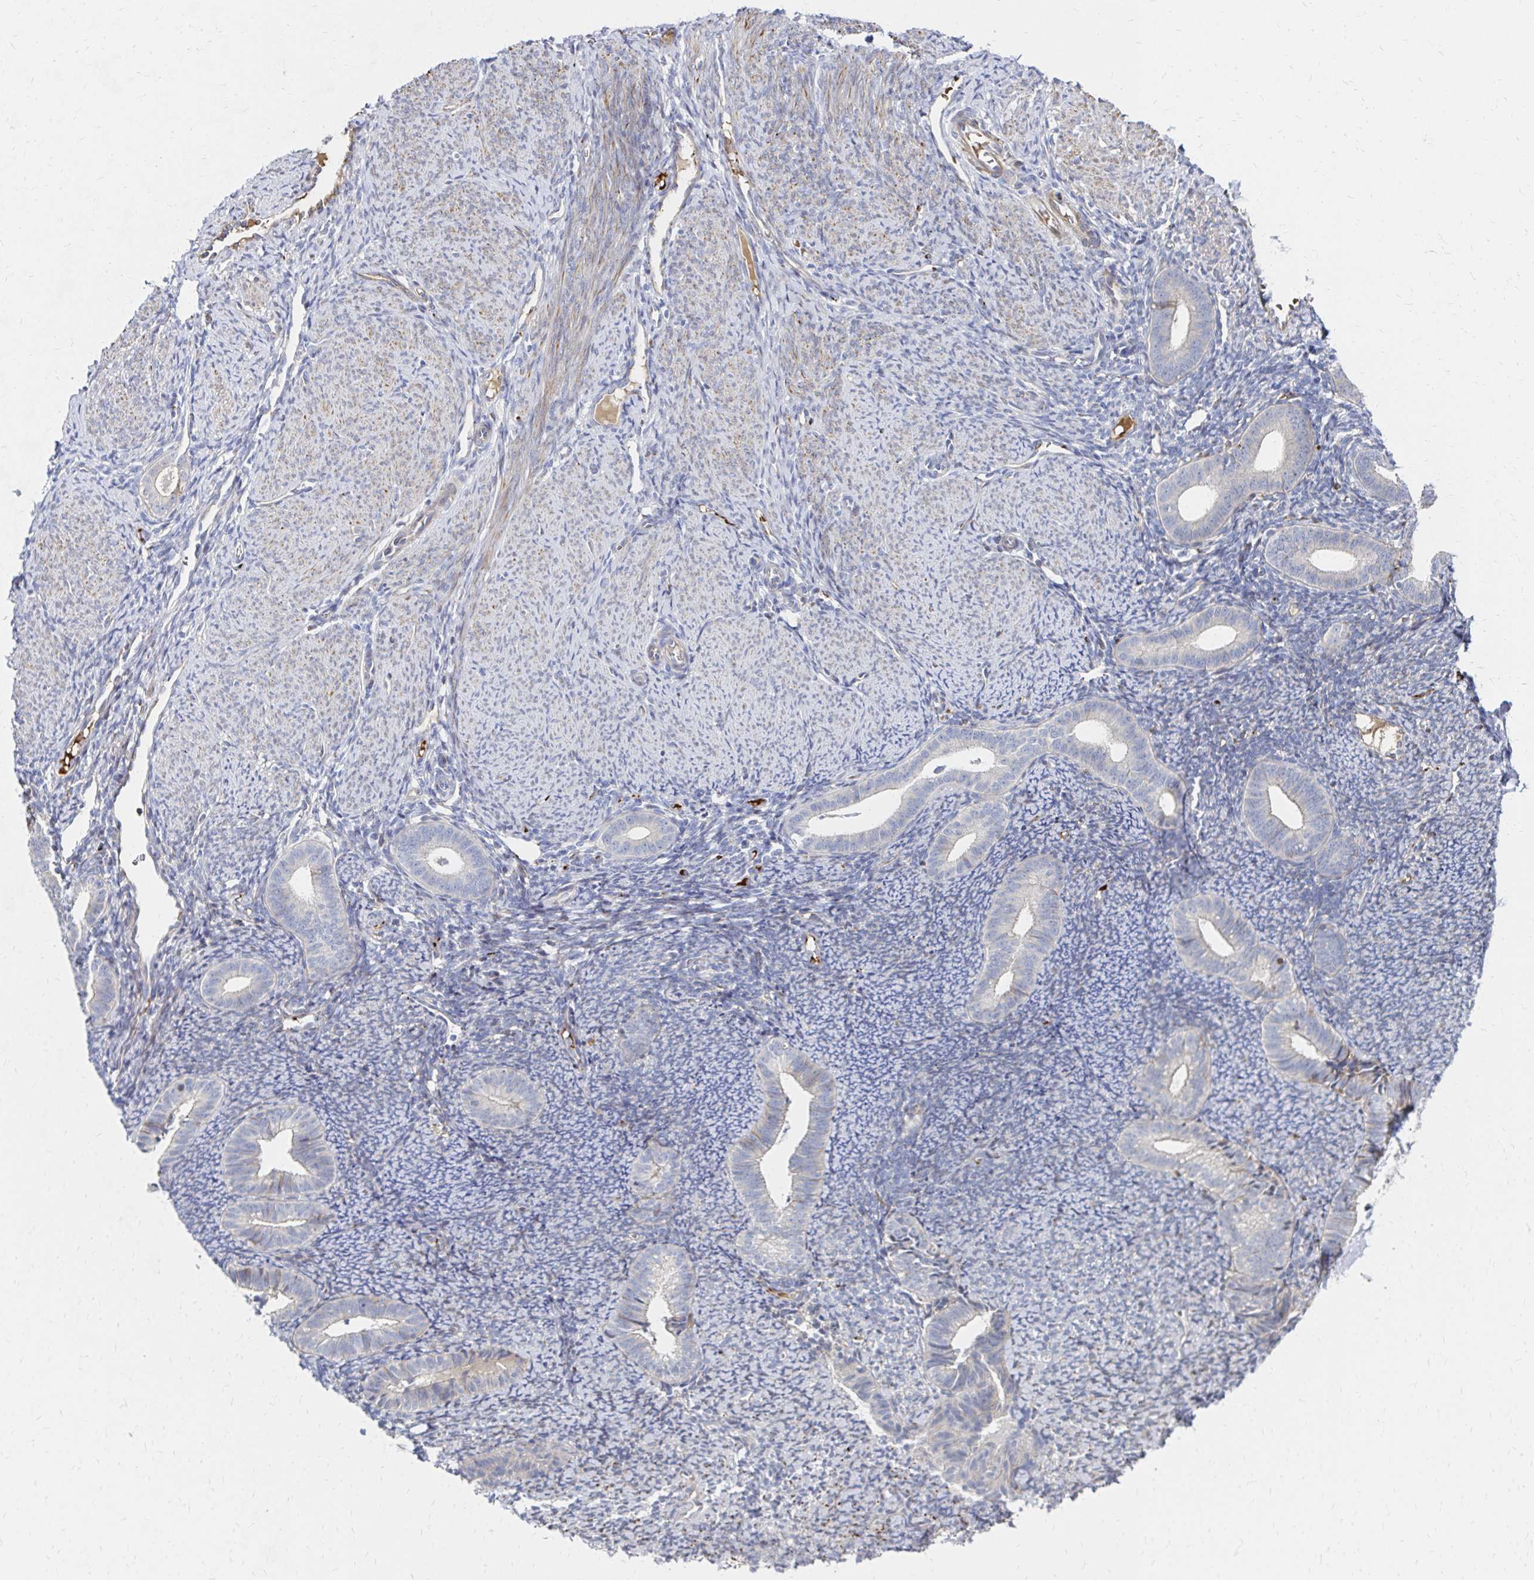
{"staining": {"intensity": "negative", "quantity": "none", "location": "none"}, "tissue": "endometrium", "cell_type": "Cells in endometrial stroma", "image_type": "normal", "snomed": [{"axis": "morphology", "description": "Normal tissue, NOS"}, {"axis": "topography", "description": "Endometrium"}], "caption": "IHC photomicrograph of unremarkable endometrium stained for a protein (brown), which shows no positivity in cells in endometrial stroma.", "gene": "MAN1A1", "patient": {"sex": "female", "age": 39}}